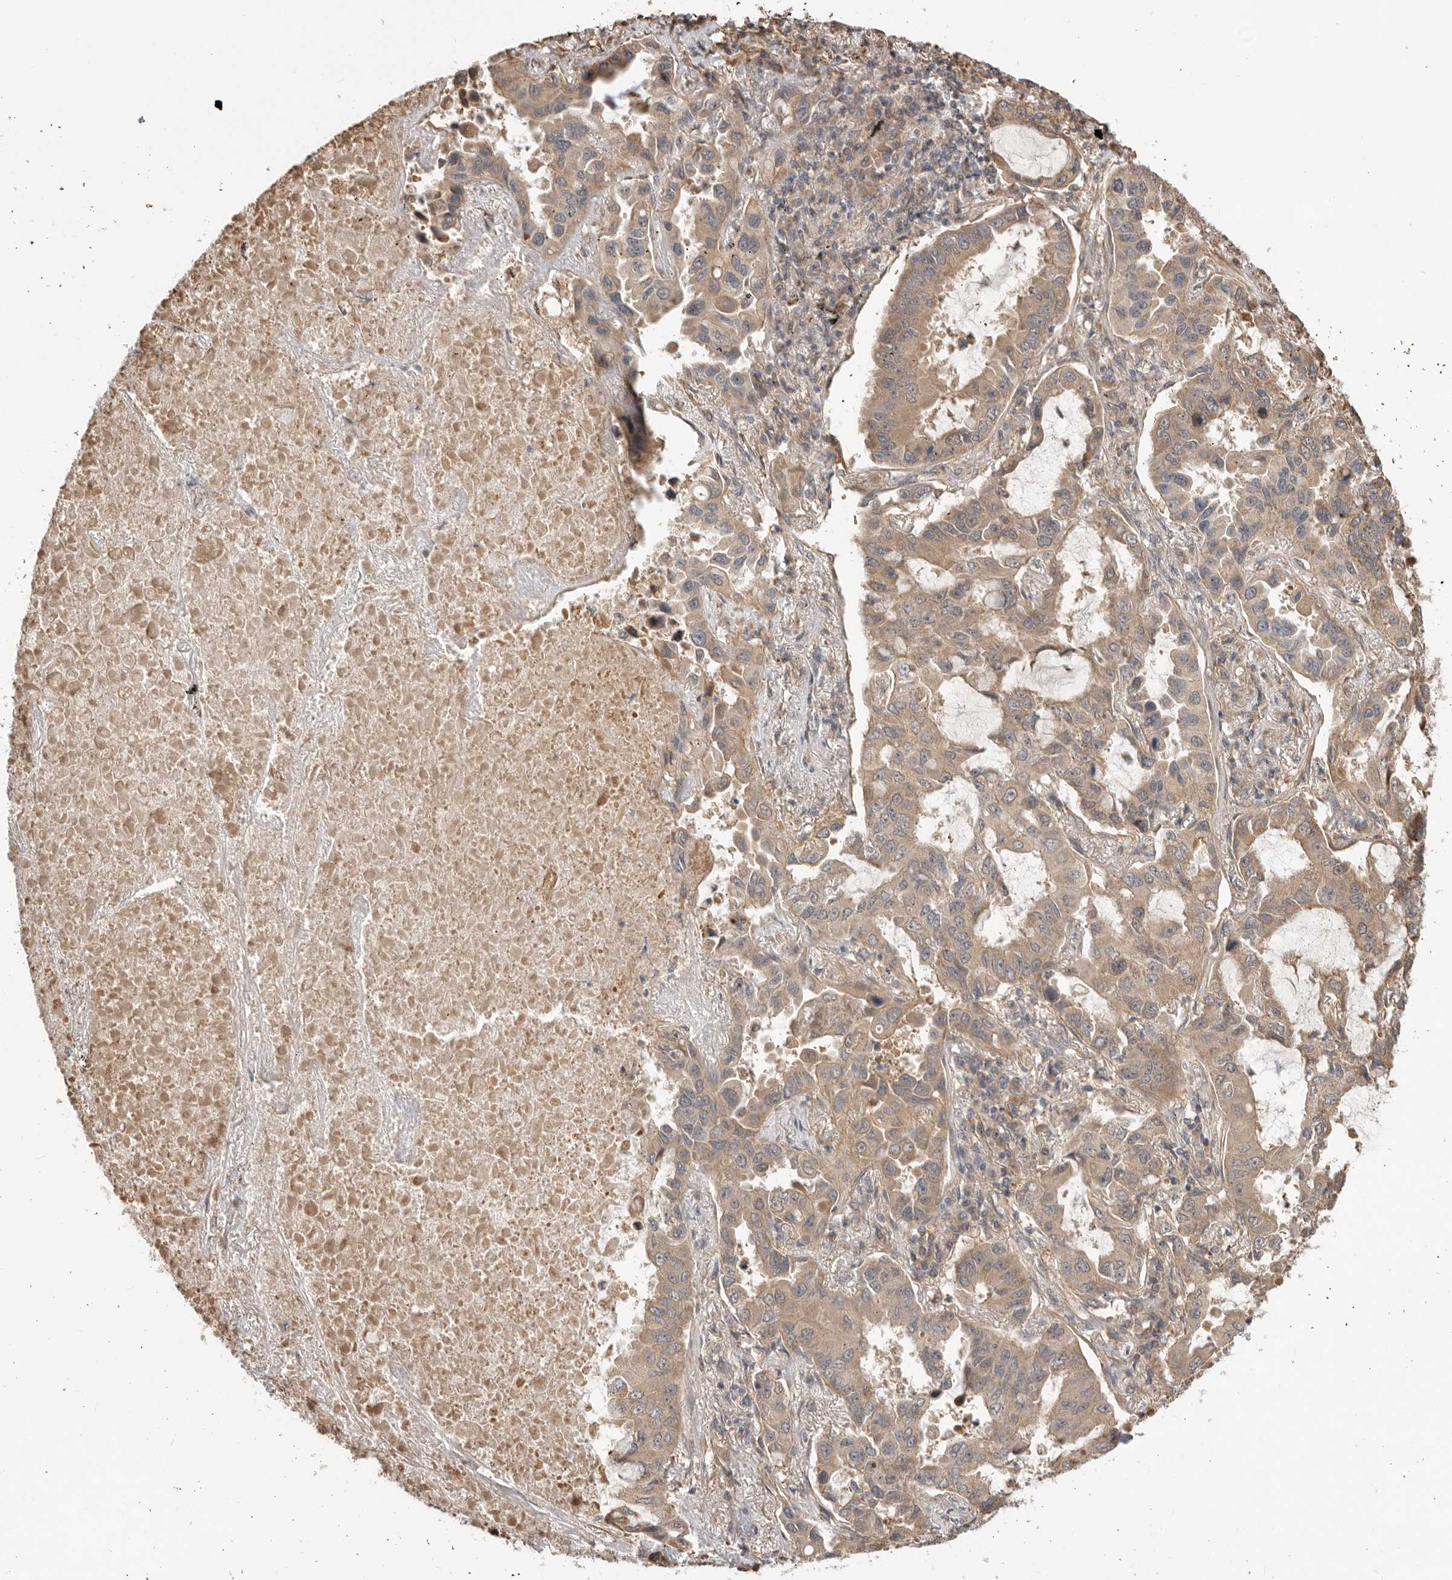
{"staining": {"intensity": "weak", "quantity": ">75%", "location": "cytoplasmic/membranous"}, "tissue": "lung cancer", "cell_type": "Tumor cells", "image_type": "cancer", "snomed": [{"axis": "morphology", "description": "Adenocarcinoma, NOS"}, {"axis": "topography", "description": "Lung"}], "caption": "A high-resolution photomicrograph shows immunohistochemistry staining of lung cancer (adenocarcinoma), which demonstrates weak cytoplasmic/membranous staining in approximately >75% of tumor cells. The staining is performed using DAB (3,3'-diaminobenzidine) brown chromogen to label protein expression. The nuclei are counter-stained blue using hematoxylin.", "gene": "DPH7", "patient": {"sex": "male", "age": 64}}